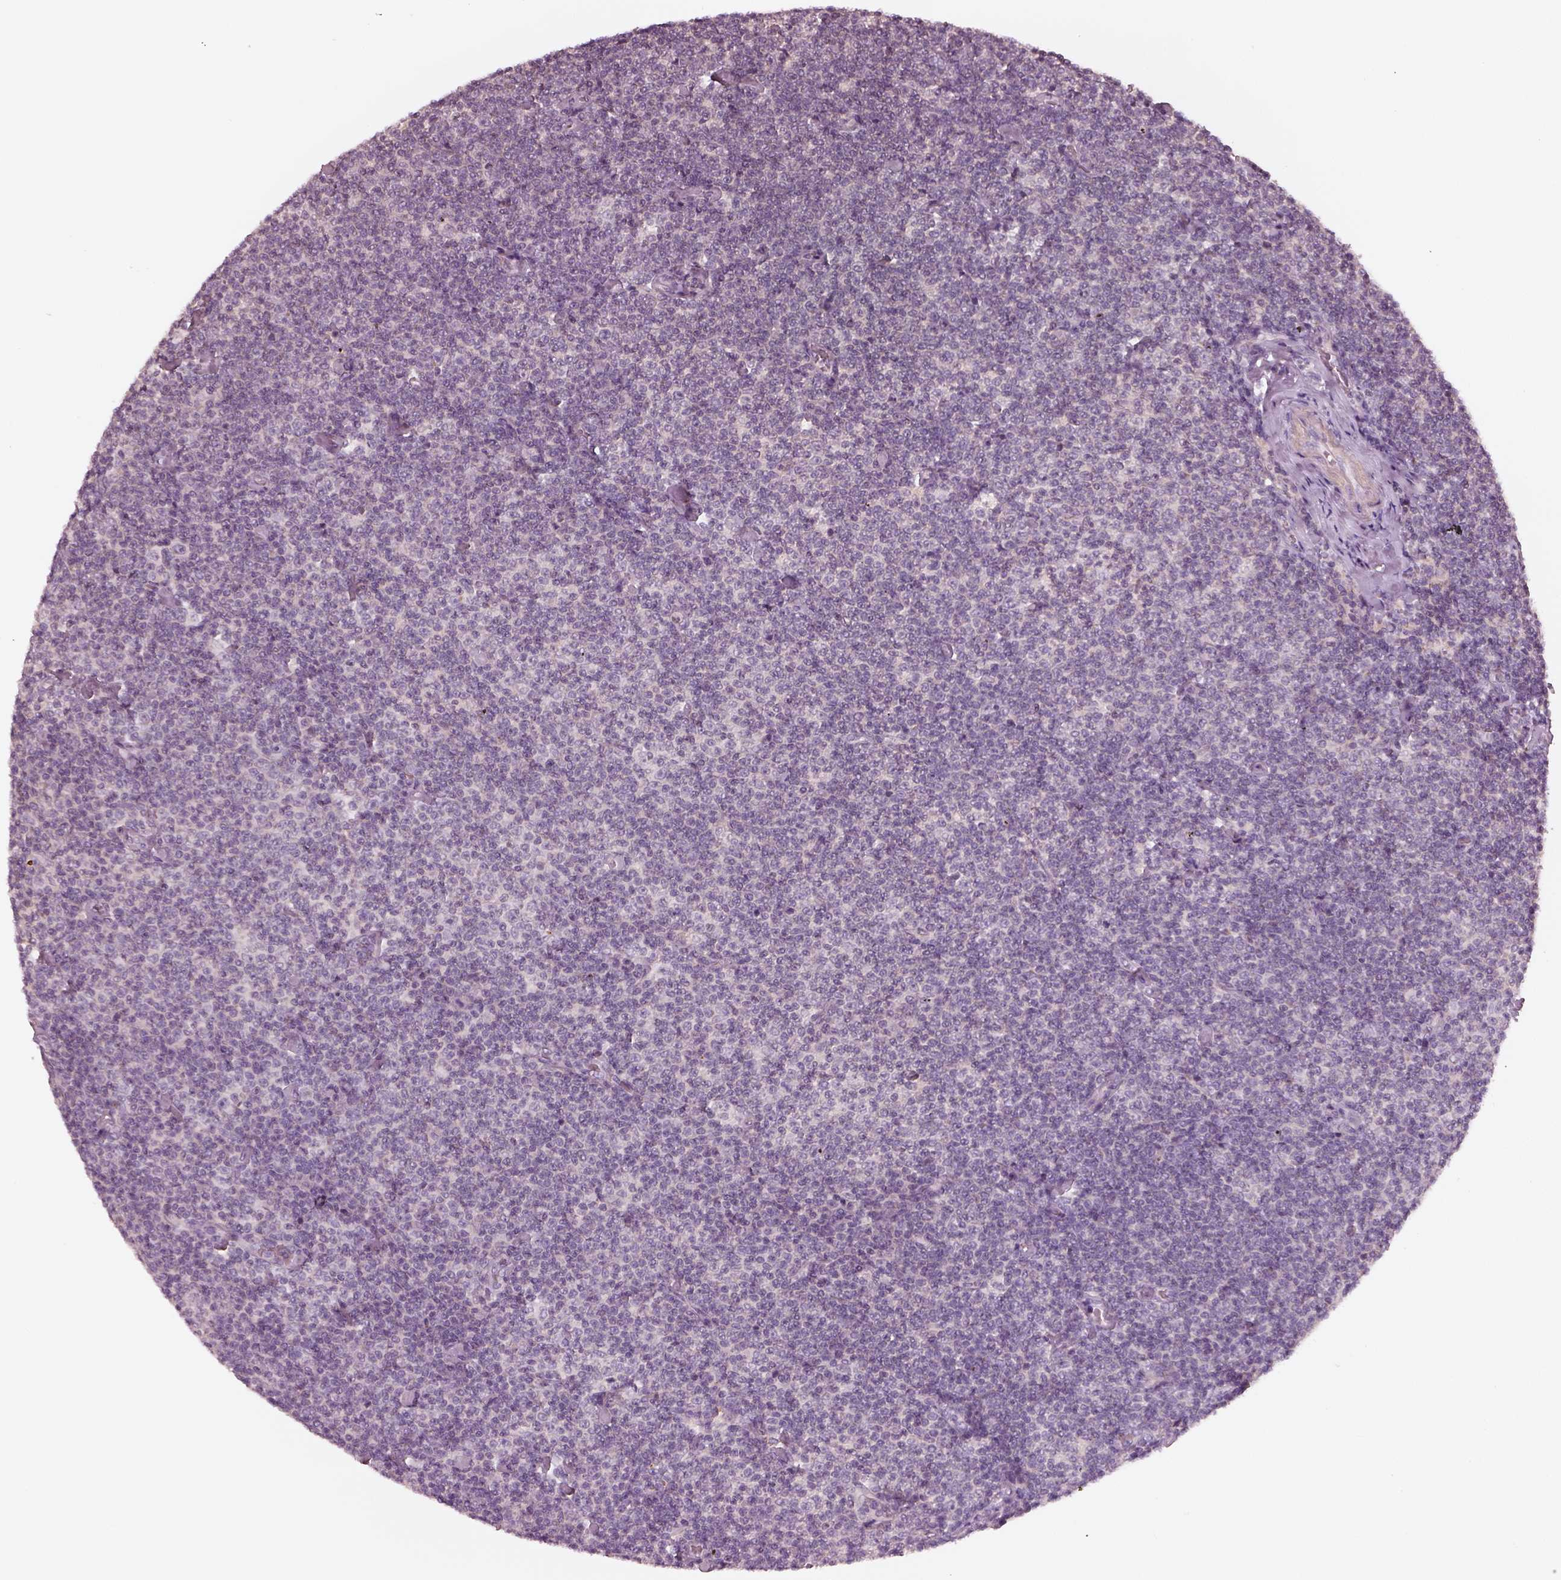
{"staining": {"intensity": "negative", "quantity": "none", "location": "none"}, "tissue": "lymphoma", "cell_type": "Tumor cells", "image_type": "cancer", "snomed": [{"axis": "morphology", "description": "Malignant lymphoma, non-Hodgkin's type, Low grade"}, {"axis": "topography", "description": "Lymph node"}], "caption": "This is a photomicrograph of IHC staining of lymphoma, which shows no staining in tumor cells. Nuclei are stained in blue.", "gene": "SDCBP2", "patient": {"sex": "male", "age": 81}}